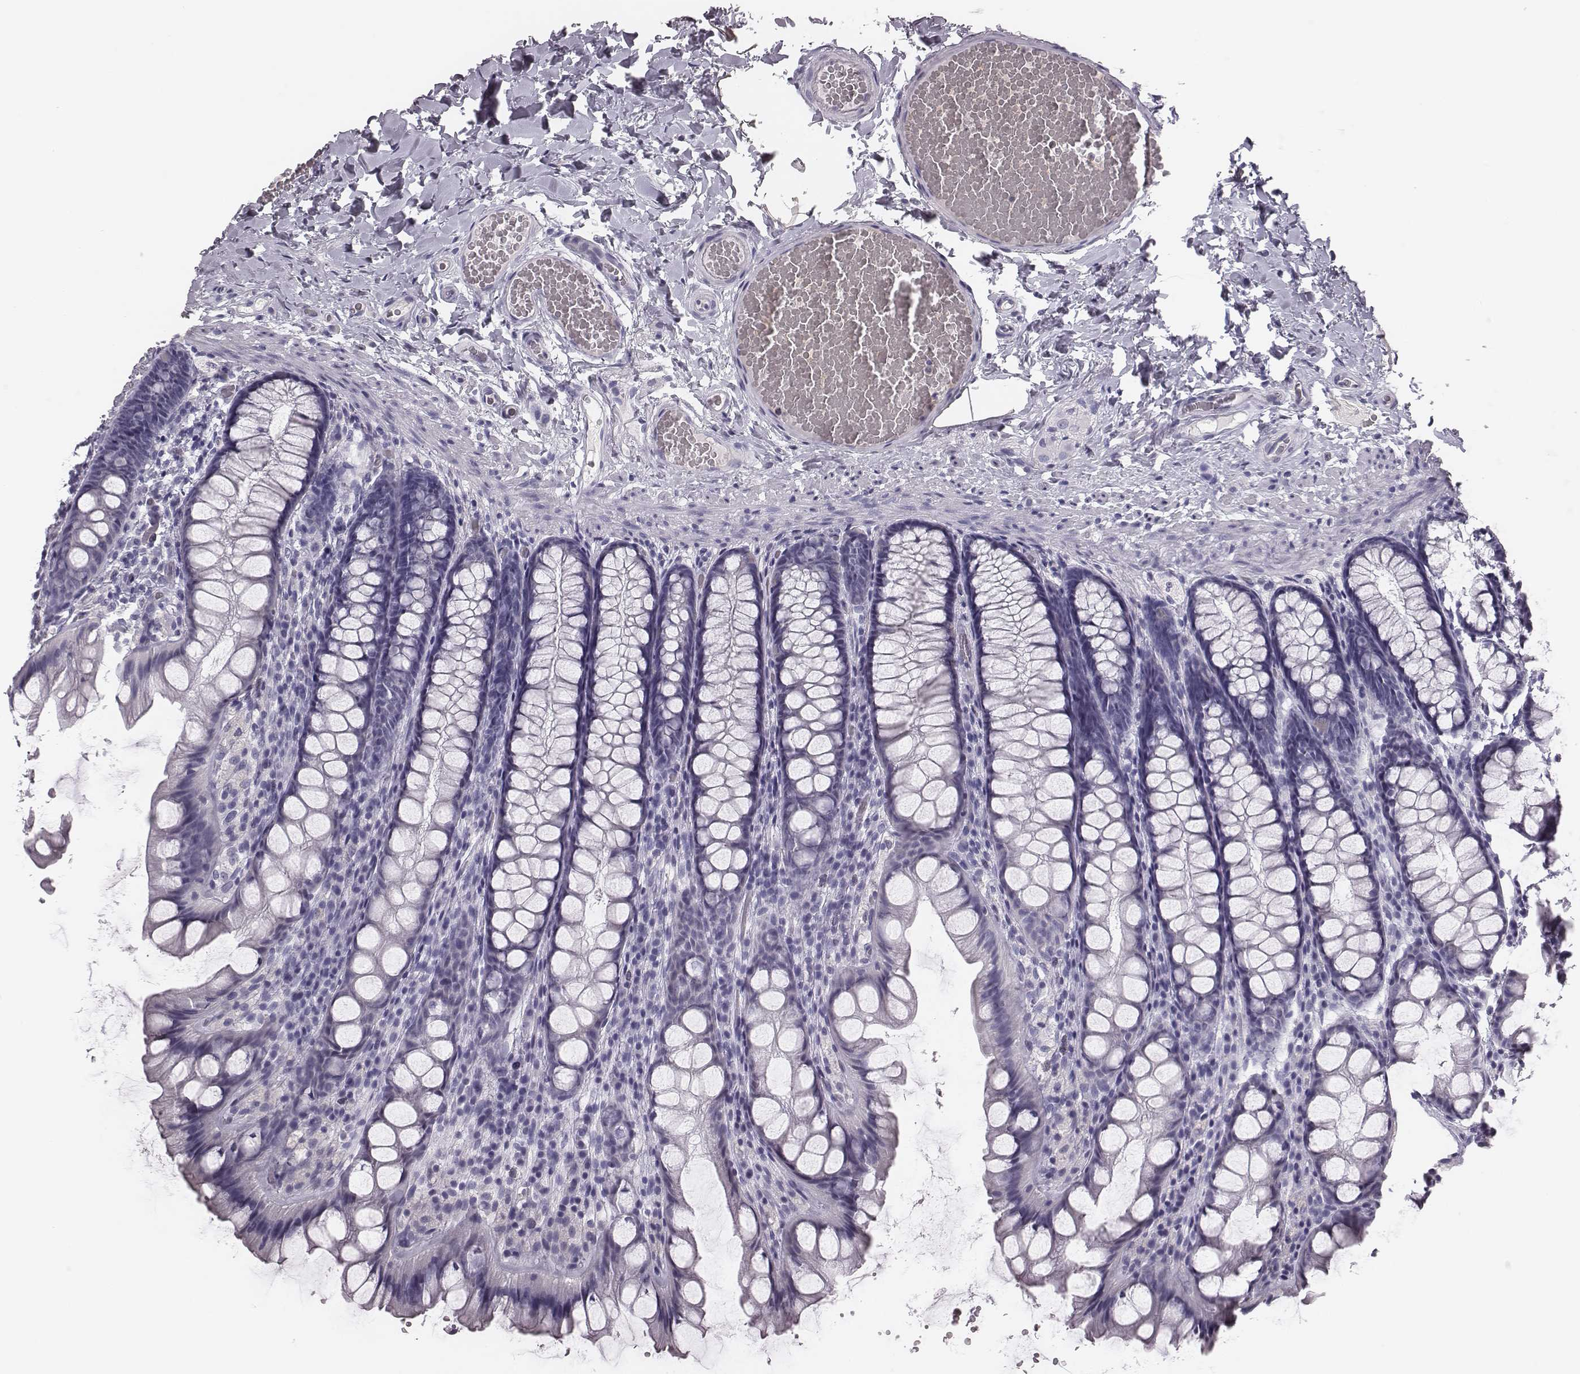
{"staining": {"intensity": "negative", "quantity": "none", "location": "none"}, "tissue": "colon", "cell_type": "Endothelial cells", "image_type": "normal", "snomed": [{"axis": "morphology", "description": "Normal tissue, NOS"}, {"axis": "topography", "description": "Colon"}], "caption": "A micrograph of colon stained for a protein displays no brown staining in endothelial cells. The staining is performed using DAB brown chromogen with nuclei counter-stained in using hematoxylin.", "gene": "CSH1", "patient": {"sex": "male", "age": 47}}